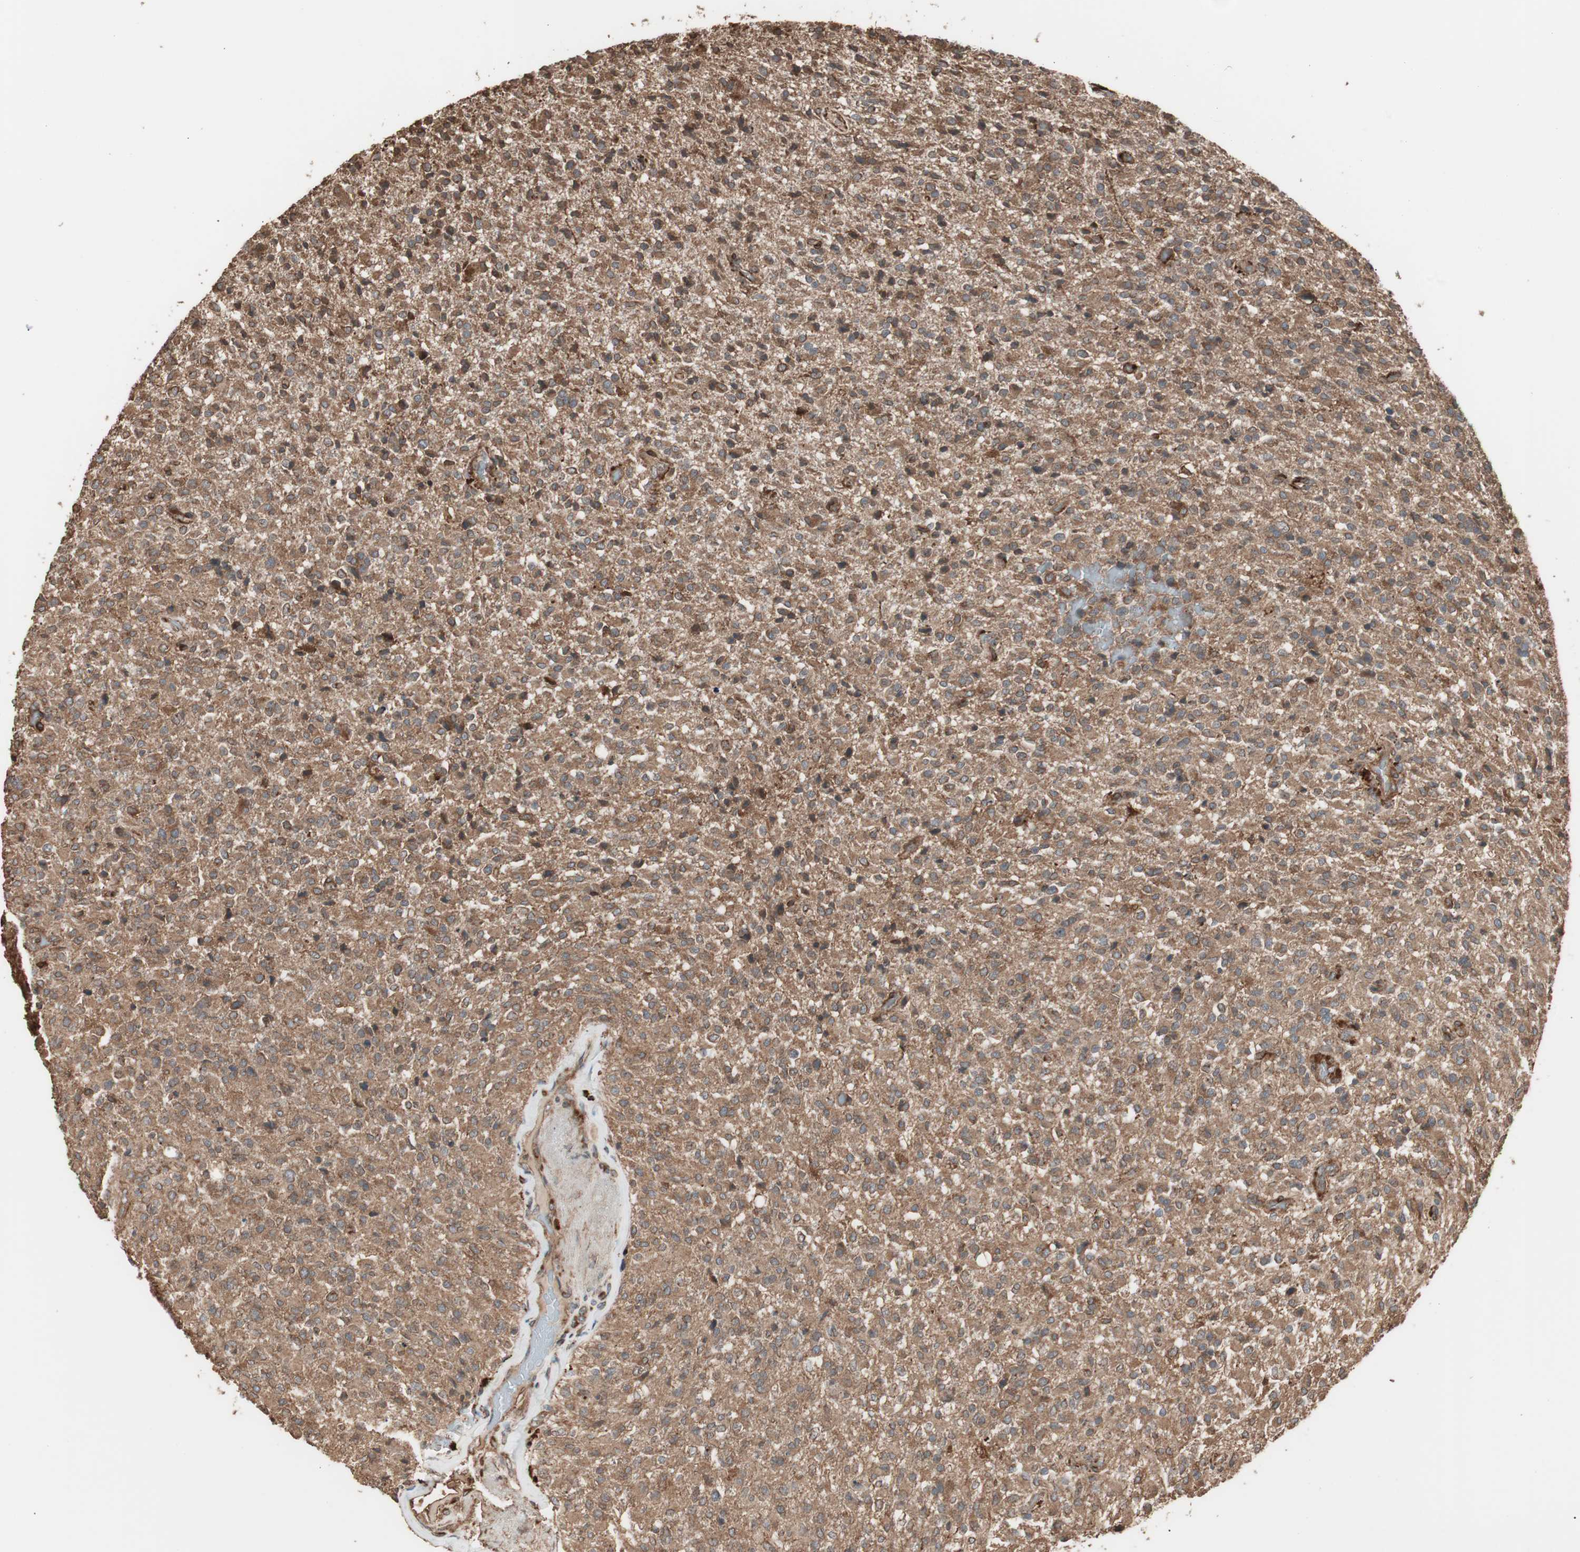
{"staining": {"intensity": "moderate", "quantity": "25%-75%", "location": "cytoplasmic/membranous"}, "tissue": "glioma", "cell_type": "Tumor cells", "image_type": "cancer", "snomed": [{"axis": "morphology", "description": "Glioma, malignant, High grade"}, {"axis": "topography", "description": "Brain"}], "caption": "DAB immunohistochemical staining of human high-grade glioma (malignant) exhibits moderate cytoplasmic/membranous protein staining in about 25%-75% of tumor cells.", "gene": "LZTS1", "patient": {"sex": "male", "age": 71}}